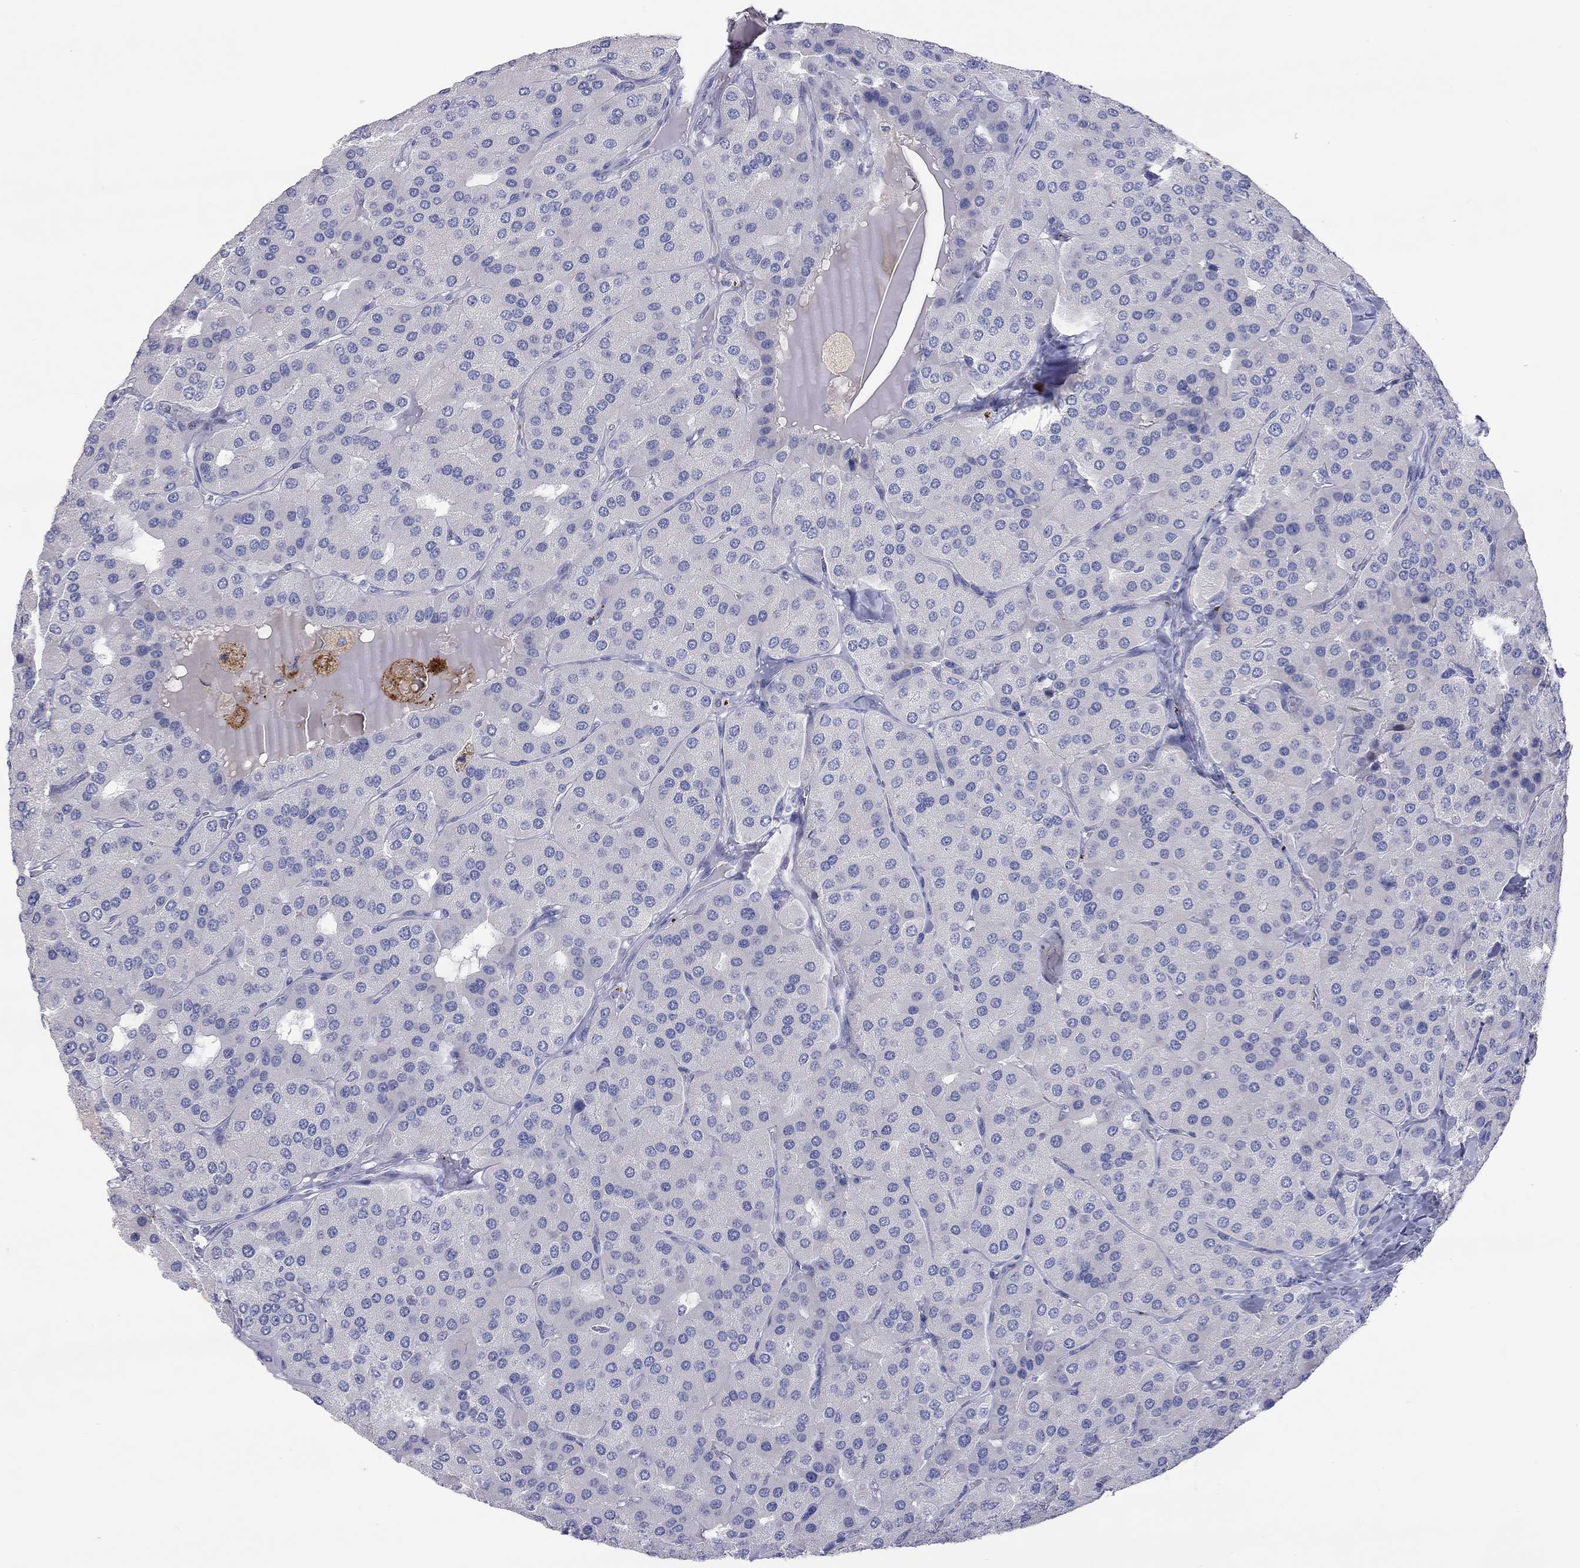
{"staining": {"intensity": "negative", "quantity": "none", "location": "none"}, "tissue": "parathyroid gland", "cell_type": "Glandular cells", "image_type": "normal", "snomed": [{"axis": "morphology", "description": "Normal tissue, NOS"}, {"axis": "morphology", "description": "Adenoma, NOS"}, {"axis": "topography", "description": "Parathyroid gland"}], "caption": "Parathyroid gland stained for a protein using immunohistochemistry displays no positivity glandular cells.", "gene": "ST7L", "patient": {"sex": "female", "age": 86}}